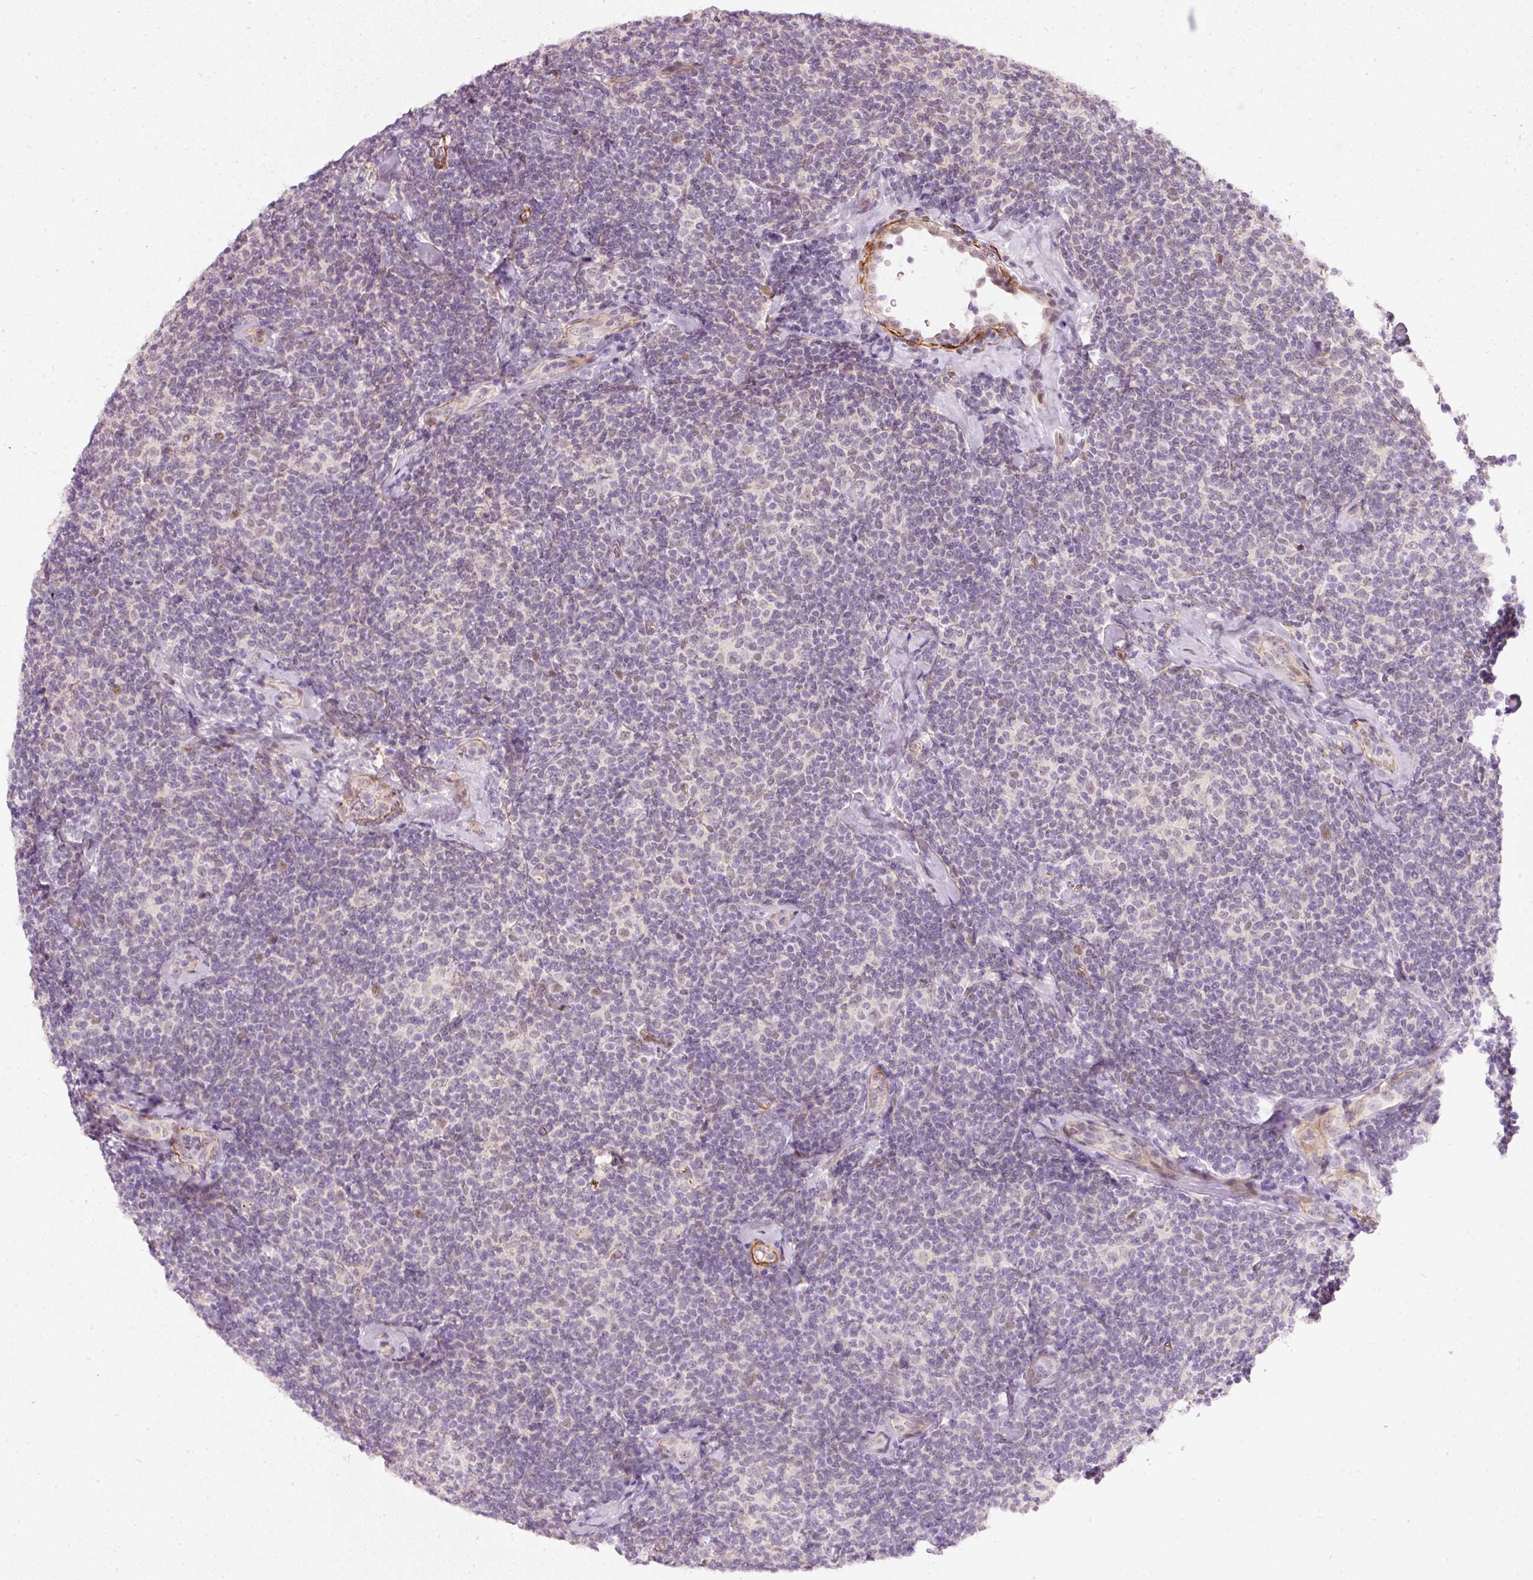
{"staining": {"intensity": "negative", "quantity": "none", "location": "none"}, "tissue": "lymphoma", "cell_type": "Tumor cells", "image_type": "cancer", "snomed": [{"axis": "morphology", "description": "Malignant lymphoma, non-Hodgkin's type, Low grade"}, {"axis": "topography", "description": "Lymph node"}], "caption": "Immunohistochemistry of human low-grade malignant lymphoma, non-Hodgkin's type displays no positivity in tumor cells. (DAB IHC visualized using brightfield microscopy, high magnification).", "gene": "TOGARAM1", "patient": {"sex": "female", "age": 56}}